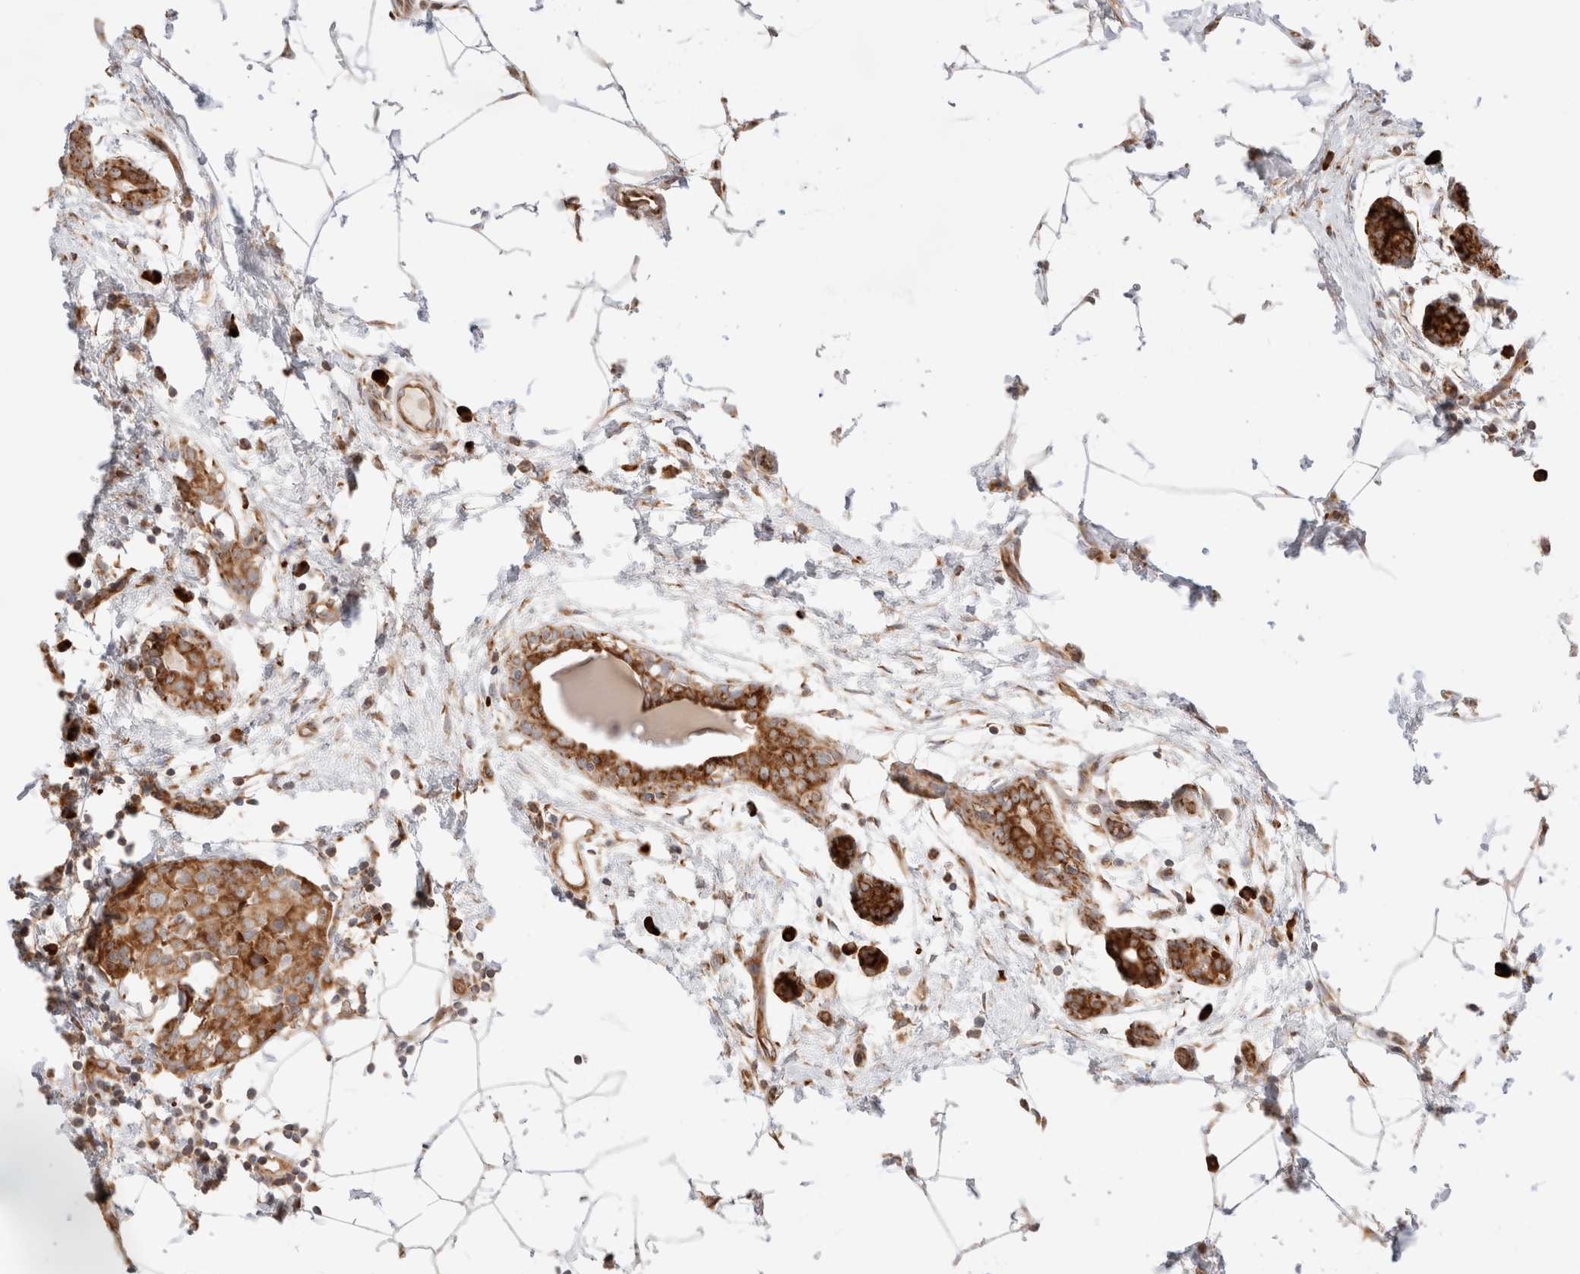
{"staining": {"intensity": "moderate", "quantity": ">75%", "location": "cytoplasmic/membranous"}, "tissue": "breast cancer", "cell_type": "Tumor cells", "image_type": "cancer", "snomed": [{"axis": "morphology", "description": "Normal tissue, NOS"}, {"axis": "morphology", "description": "Duct carcinoma"}, {"axis": "topography", "description": "Breast"}], "caption": "Breast infiltrating ductal carcinoma stained with a protein marker displays moderate staining in tumor cells.", "gene": "UTS2B", "patient": {"sex": "female", "age": 37}}